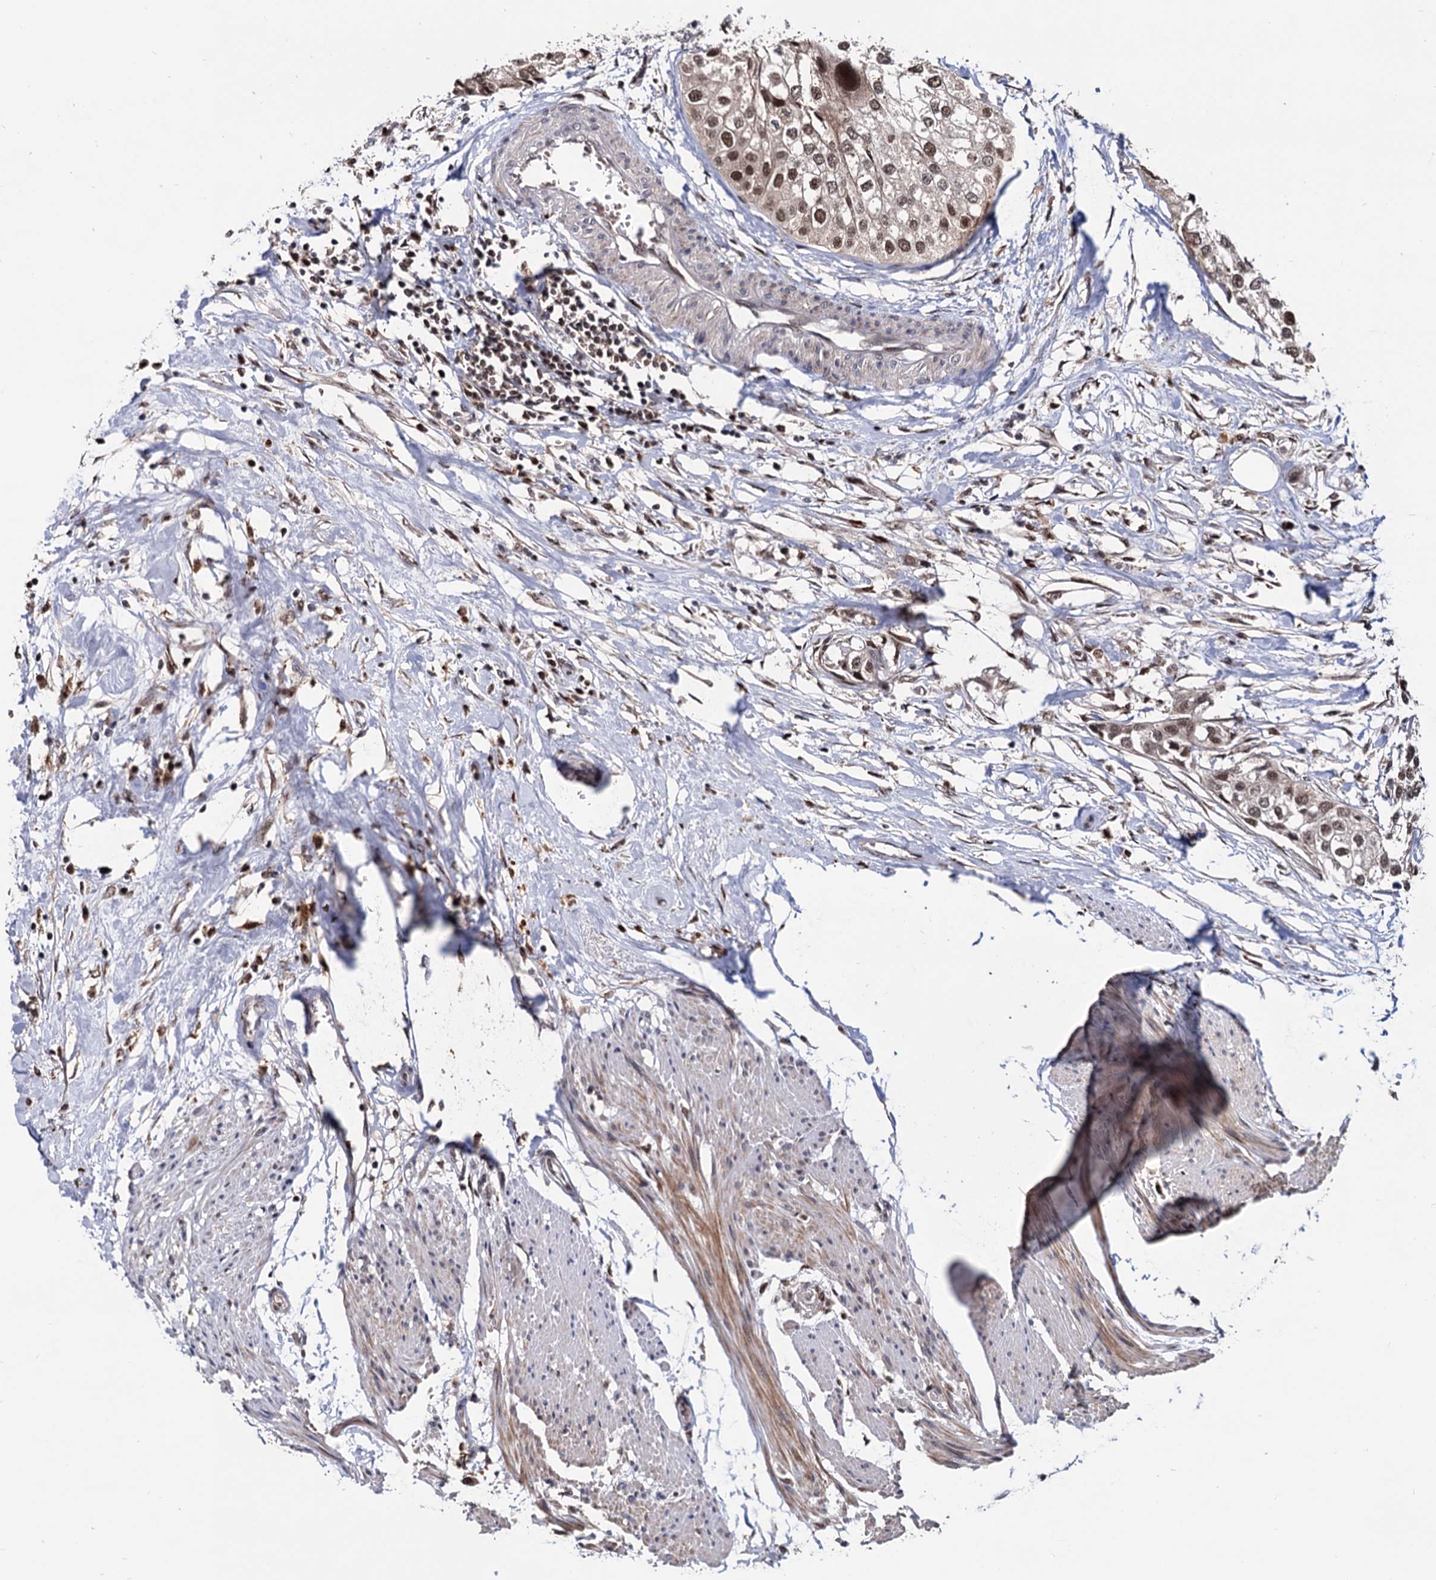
{"staining": {"intensity": "moderate", "quantity": ">75%", "location": "nuclear"}, "tissue": "urothelial cancer", "cell_type": "Tumor cells", "image_type": "cancer", "snomed": [{"axis": "morphology", "description": "Urothelial carcinoma, High grade"}, {"axis": "topography", "description": "Urinary bladder"}], "caption": "This micrograph displays immunohistochemistry (IHC) staining of human urothelial carcinoma (high-grade), with medium moderate nuclear expression in about >75% of tumor cells.", "gene": "RNASEH2B", "patient": {"sex": "male", "age": 64}}